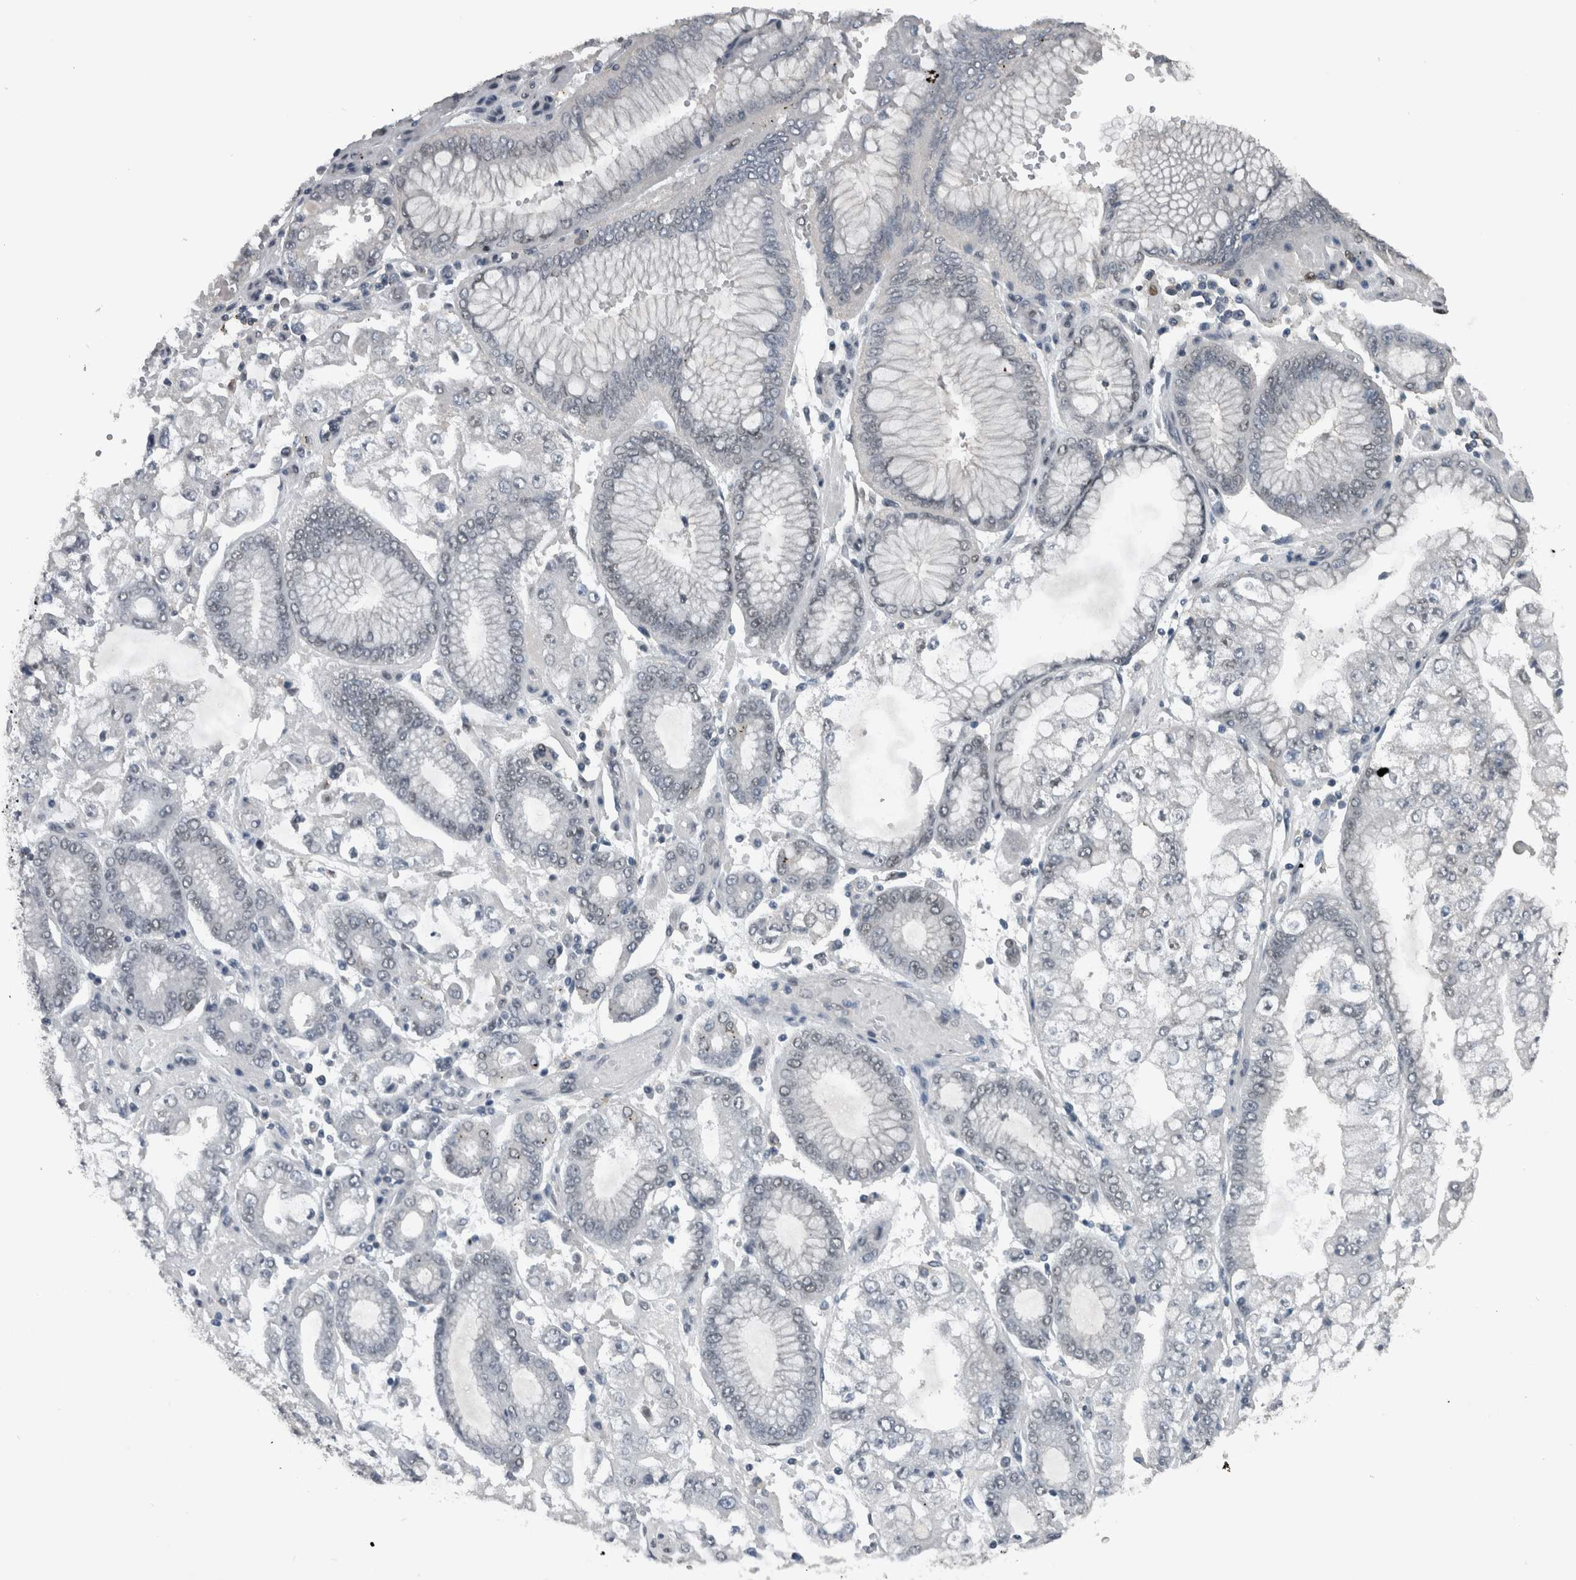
{"staining": {"intensity": "negative", "quantity": "none", "location": "none"}, "tissue": "stomach cancer", "cell_type": "Tumor cells", "image_type": "cancer", "snomed": [{"axis": "morphology", "description": "Adenocarcinoma, NOS"}, {"axis": "topography", "description": "Stomach"}], "caption": "DAB immunohistochemical staining of adenocarcinoma (stomach) exhibits no significant positivity in tumor cells.", "gene": "ZBTB21", "patient": {"sex": "male", "age": 76}}